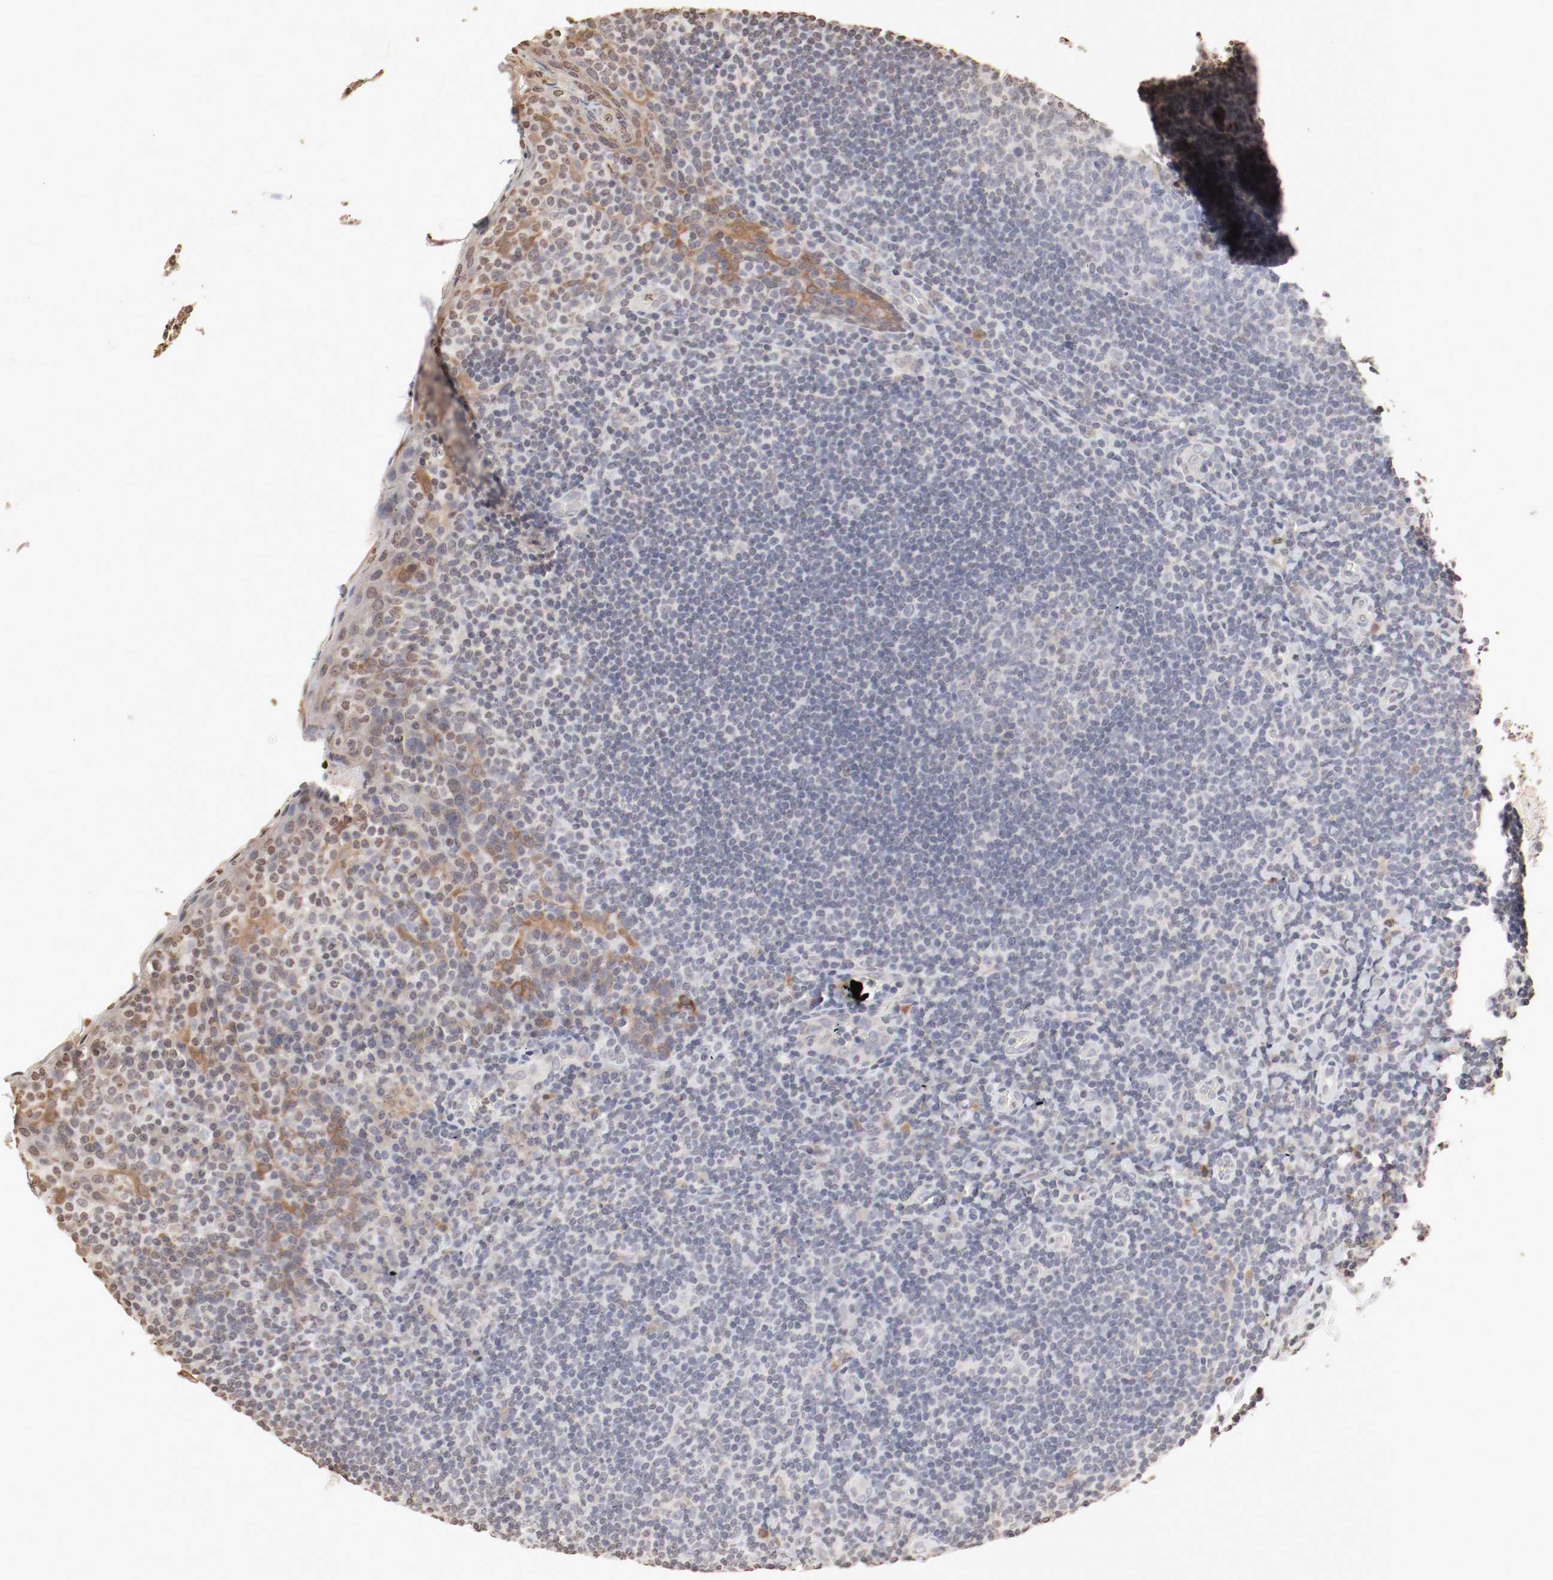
{"staining": {"intensity": "negative", "quantity": "none", "location": "none"}, "tissue": "tonsil", "cell_type": "Germinal center cells", "image_type": "normal", "snomed": [{"axis": "morphology", "description": "Normal tissue, NOS"}, {"axis": "topography", "description": "Tonsil"}], "caption": "High power microscopy micrograph of an immunohistochemistry histopathology image of normal tonsil, revealing no significant positivity in germinal center cells.", "gene": "WASL", "patient": {"sex": "male", "age": 17}}